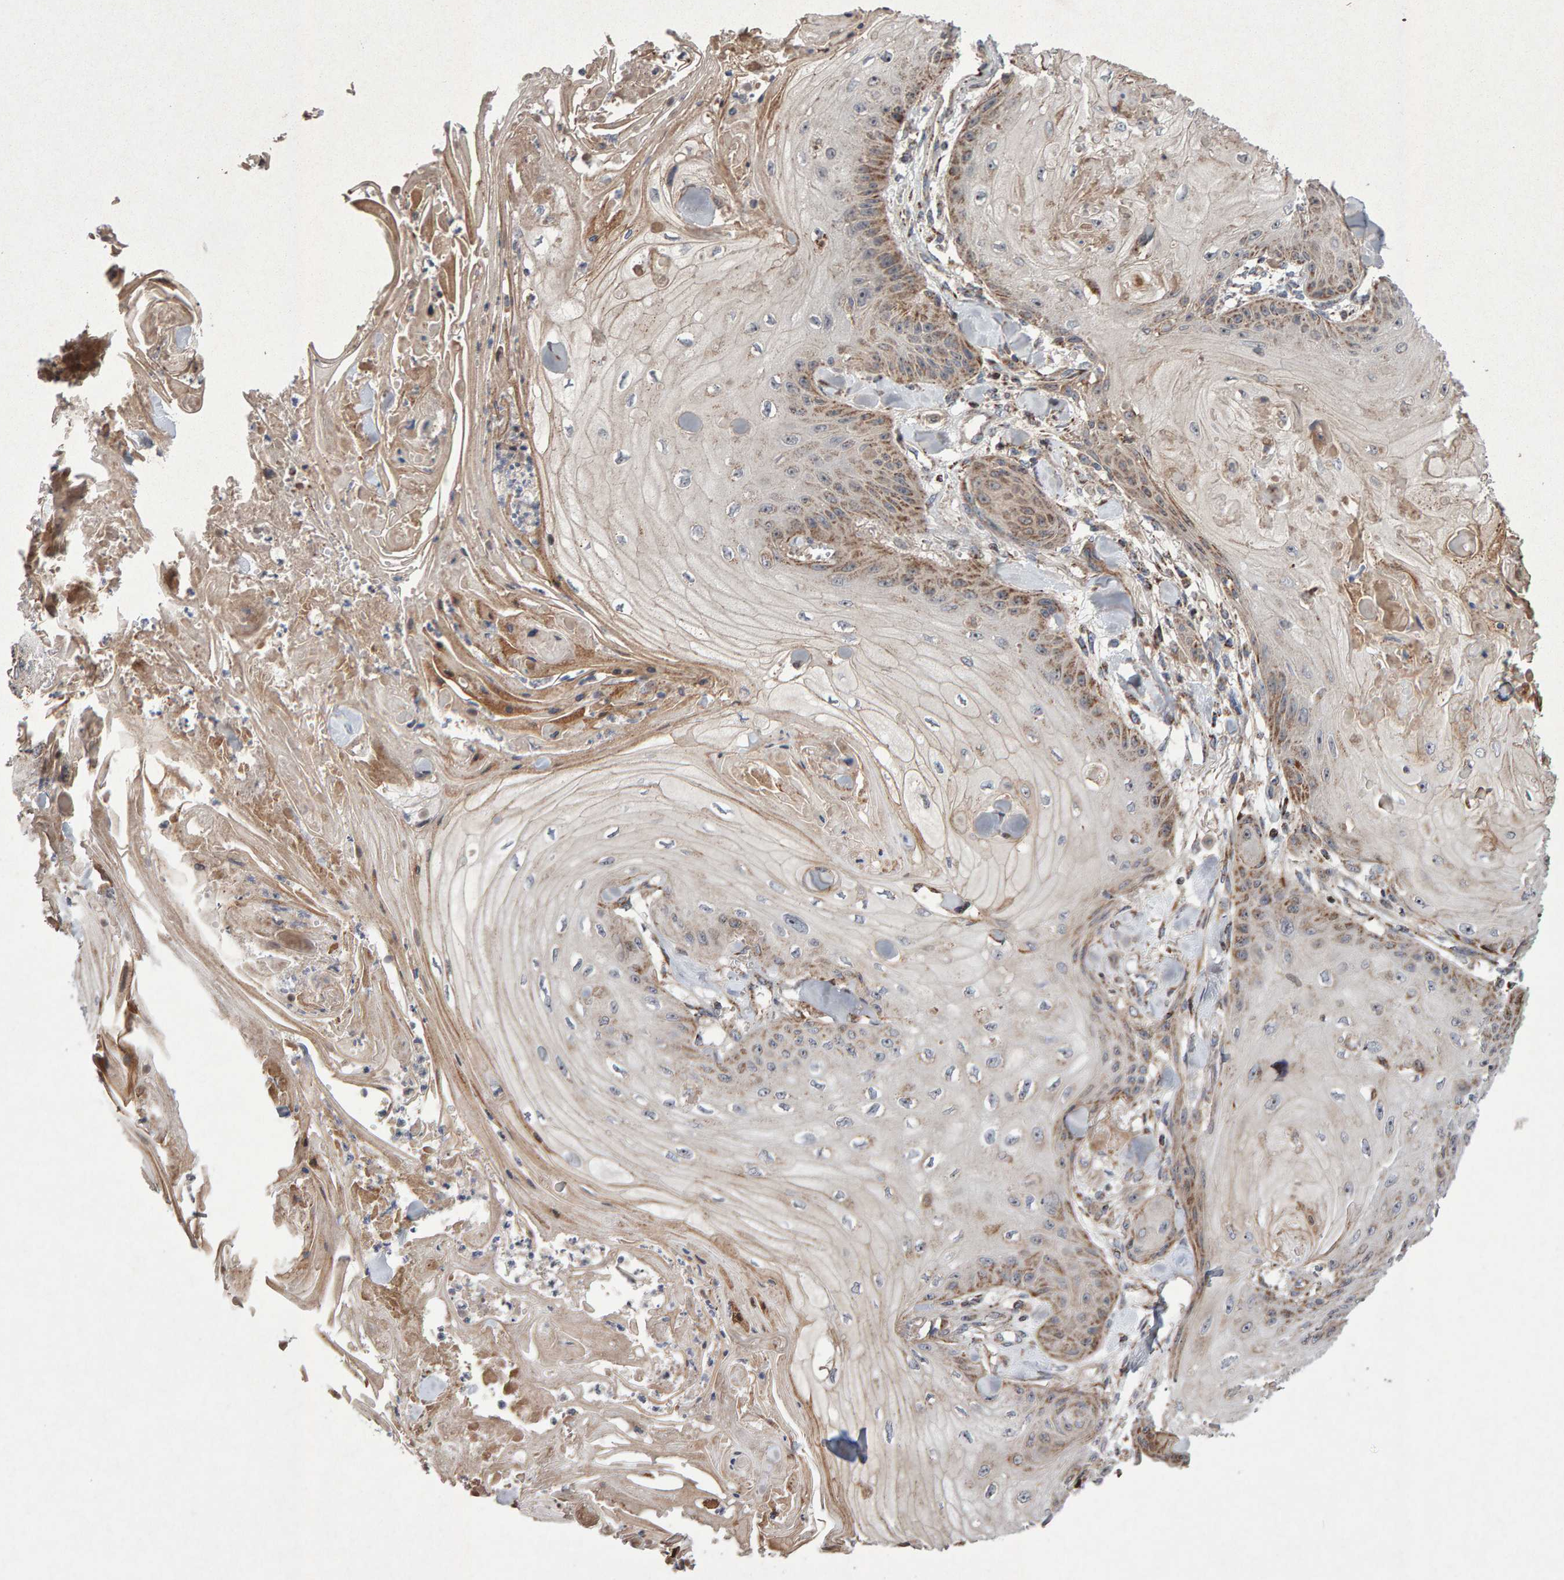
{"staining": {"intensity": "moderate", "quantity": "<25%", "location": "cytoplasmic/membranous"}, "tissue": "skin cancer", "cell_type": "Tumor cells", "image_type": "cancer", "snomed": [{"axis": "morphology", "description": "Squamous cell carcinoma, NOS"}, {"axis": "topography", "description": "Skin"}], "caption": "Protein staining of skin cancer tissue exhibits moderate cytoplasmic/membranous expression in approximately <25% of tumor cells. (DAB IHC with brightfield microscopy, high magnification).", "gene": "PECR", "patient": {"sex": "male", "age": 74}}